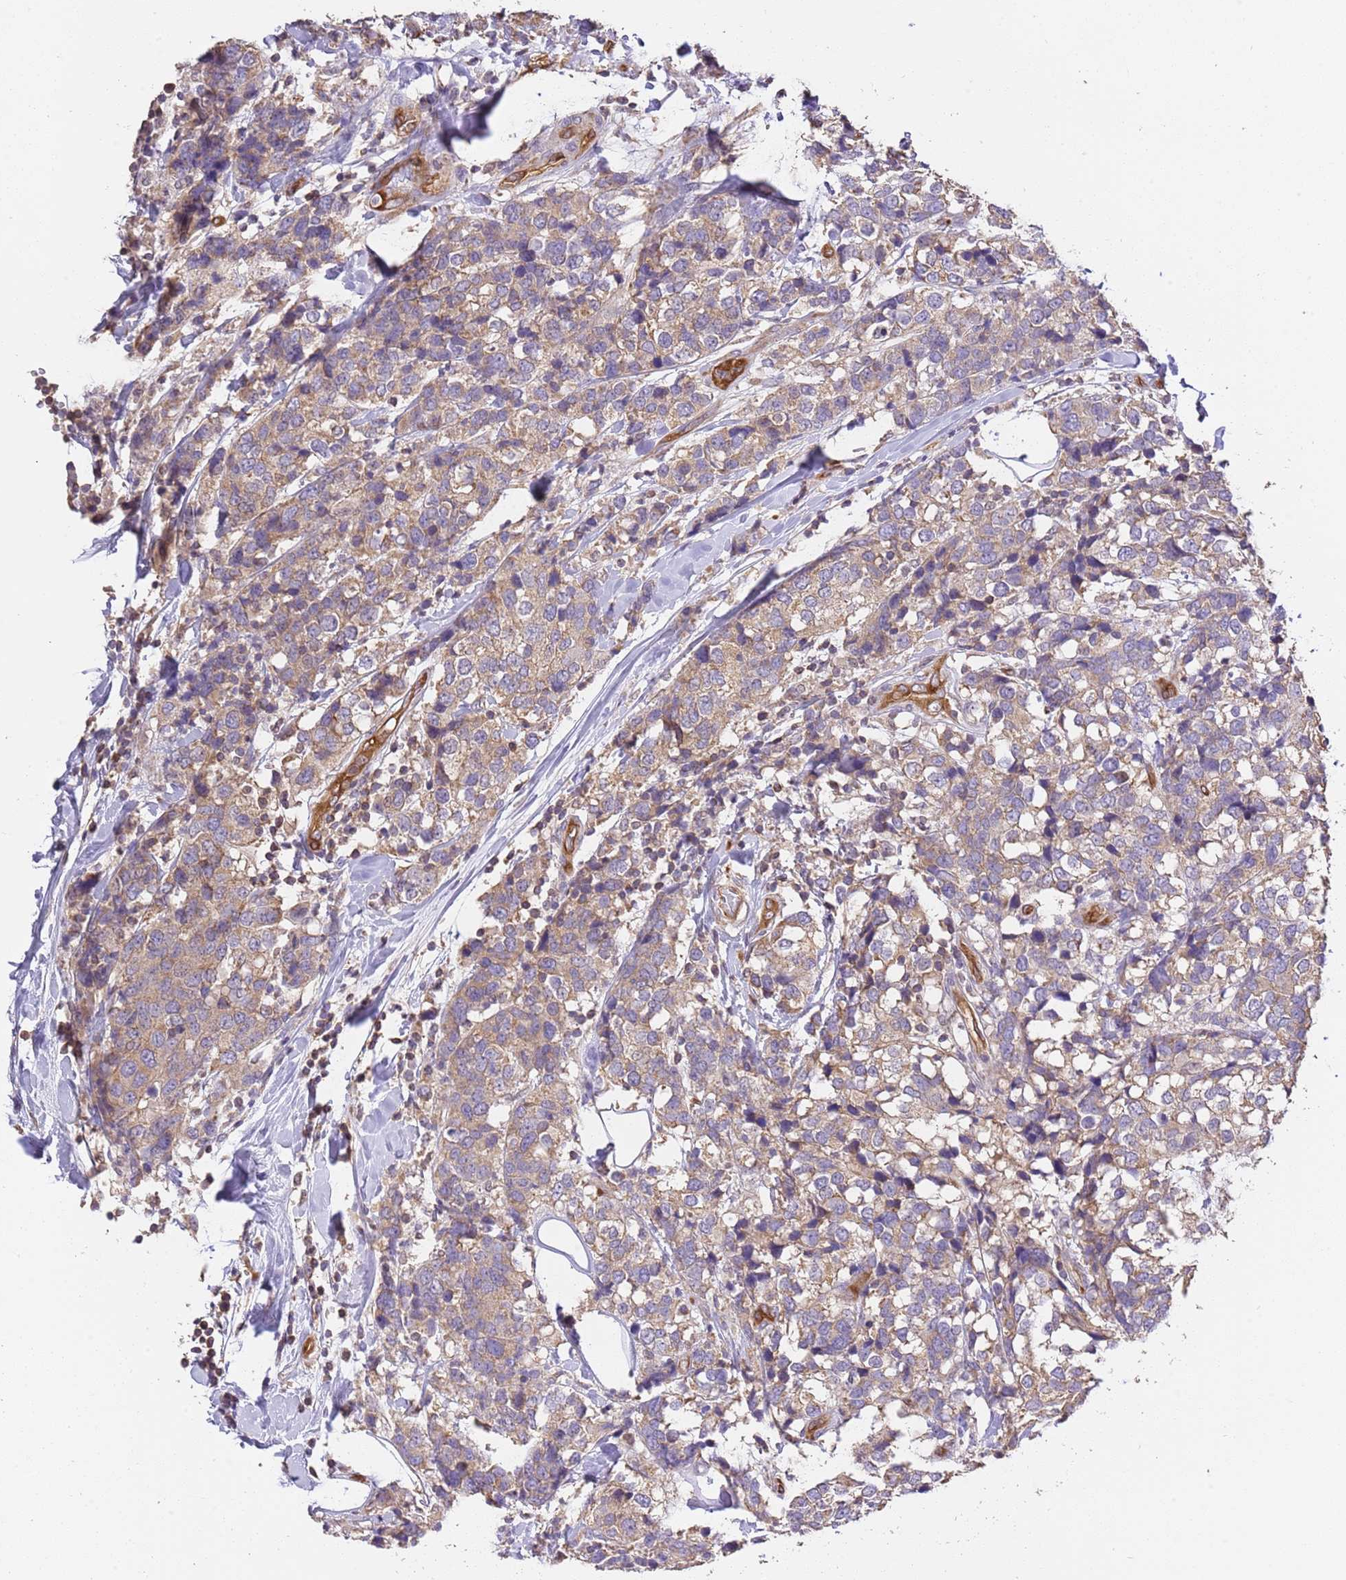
{"staining": {"intensity": "weak", "quantity": ">75%", "location": "cytoplasmic/membranous"}, "tissue": "breast cancer", "cell_type": "Tumor cells", "image_type": "cancer", "snomed": [{"axis": "morphology", "description": "Lobular carcinoma"}, {"axis": "topography", "description": "Breast"}], "caption": "Weak cytoplasmic/membranous expression for a protein is identified in approximately >75% of tumor cells of lobular carcinoma (breast) using immunohistochemistry (IHC).", "gene": "DOCK9", "patient": {"sex": "female", "age": 59}}